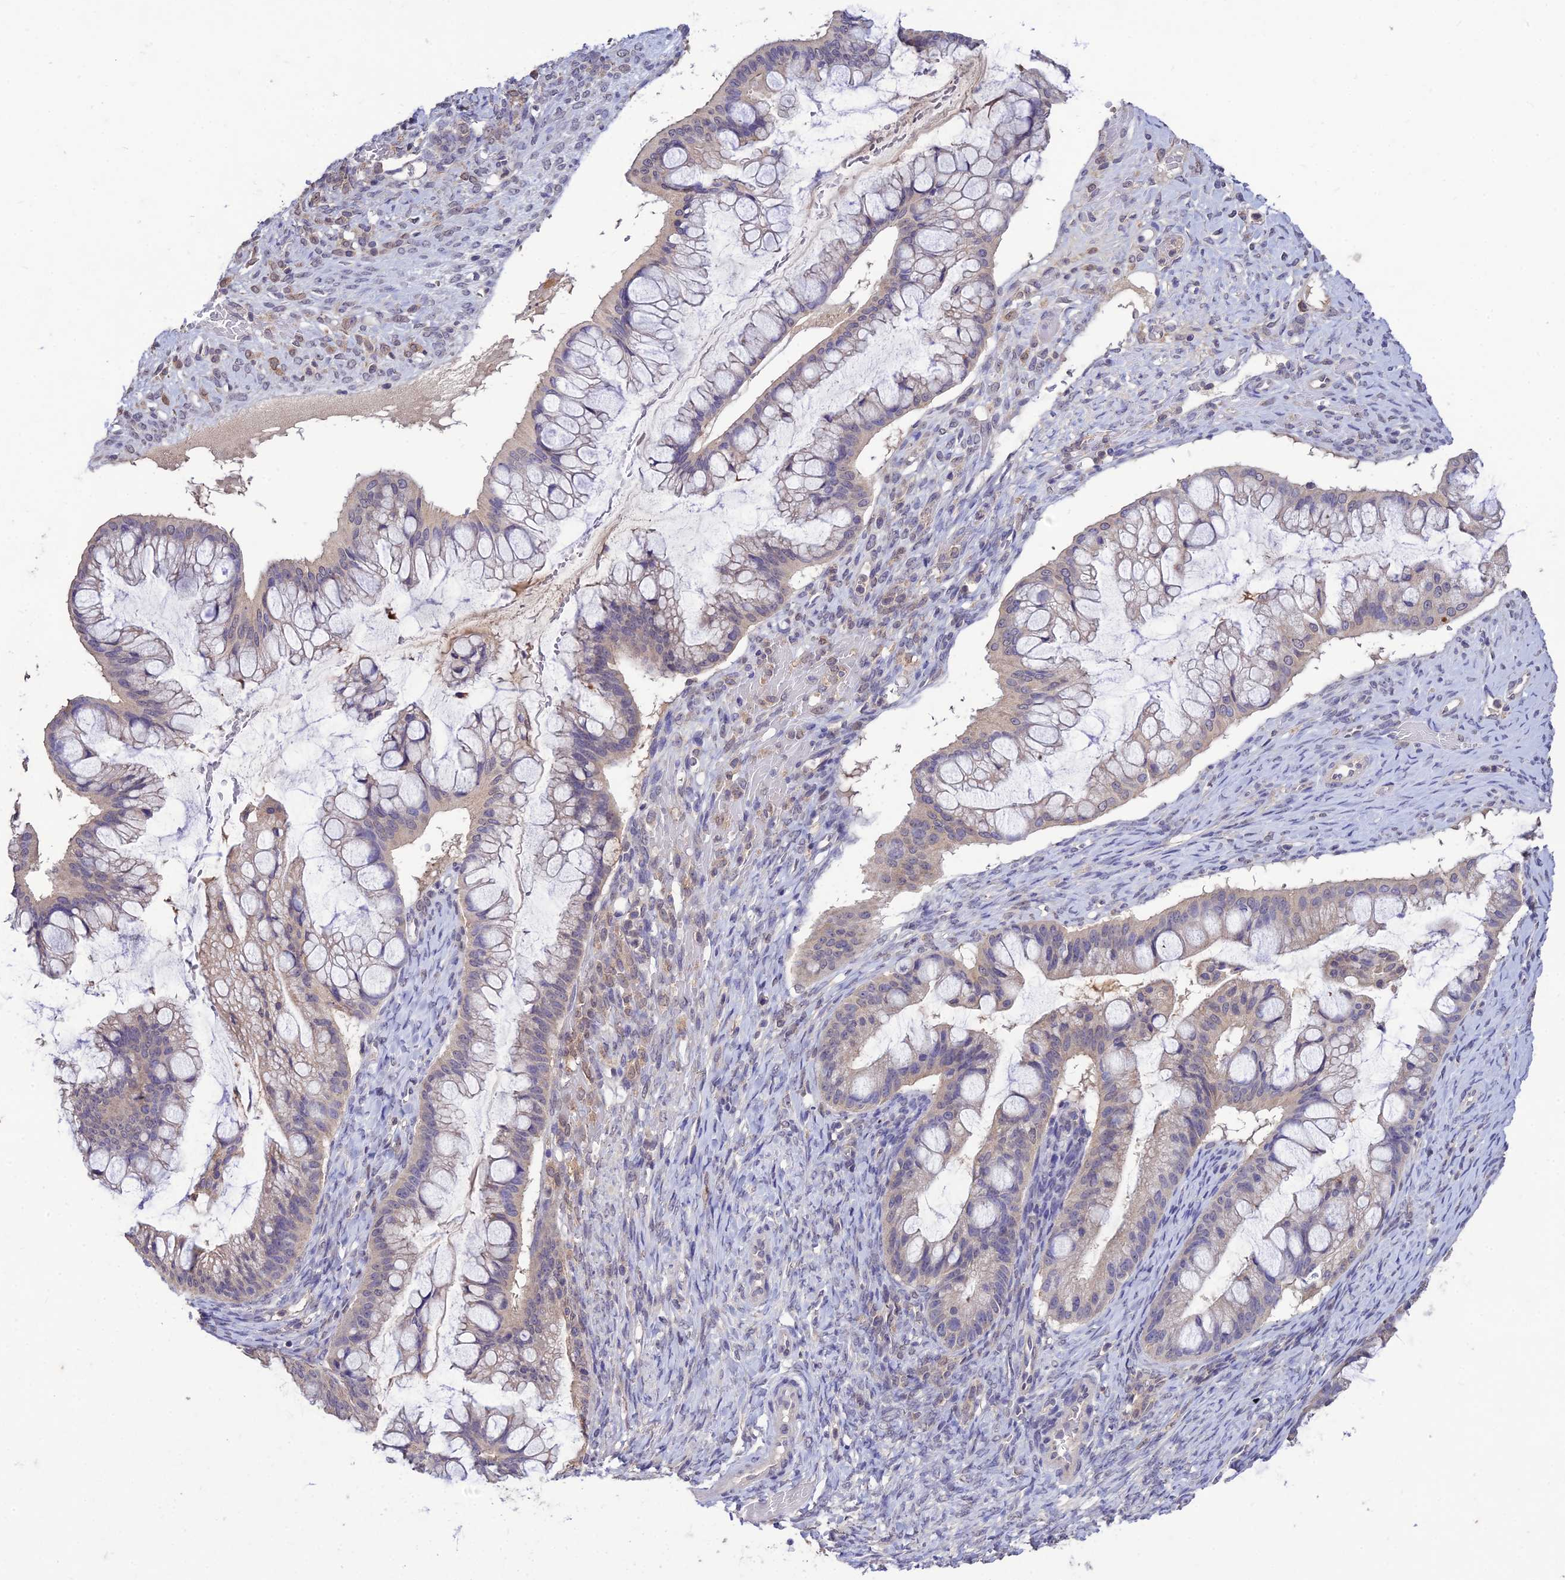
{"staining": {"intensity": "weak", "quantity": "<25%", "location": "cytoplasmic/membranous"}, "tissue": "ovarian cancer", "cell_type": "Tumor cells", "image_type": "cancer", "snomed": [{"axis": "morphology", "description": "Cystadenocarcinoma, mucinous, NOS"}, {"axis": "topography", "description": "Ovary"}], "caption": "IHC micrograph of neoplastic tissue: ovarian cancer (mucinous cystadenocarcinoma) stained with DAB (3,3'-diaminobenzidine) displays no significant protein positivity in tumor cells. Nuclei are stained in blue.", "gene": "PGK1", "patient": {"sex": "female", "age": 73}}